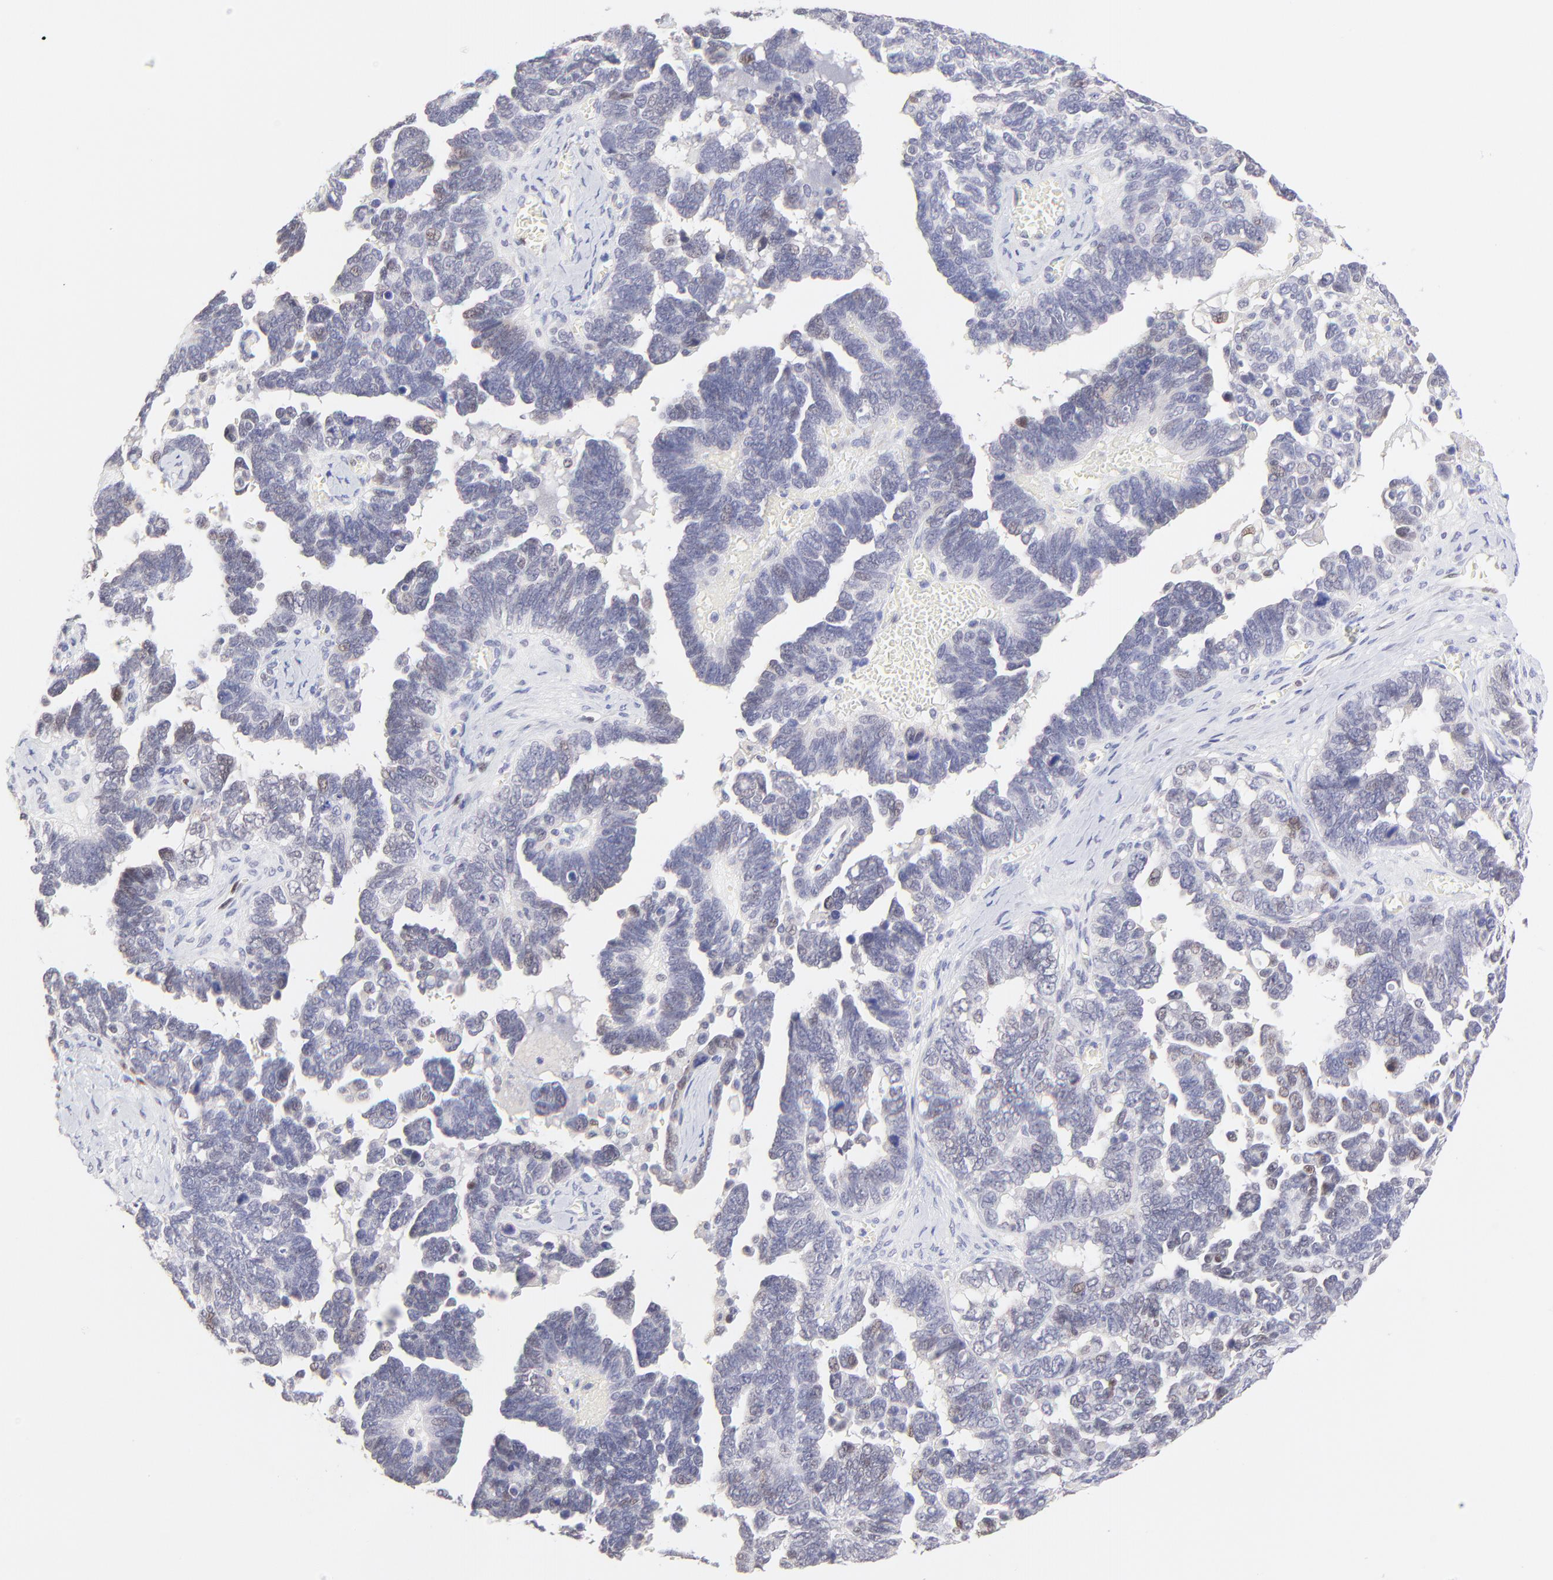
{"staining": {"intensity": "weak", "quantity": "<25%", "location": "nuclear"}, "tissue": "ovarian cancer", "cell_type": "Tumor cells", "image_type": "cancer", "snomed": [{"axis": "morphology", "description": "Cystadenocarcinoma, serous, NOS"}, {"axis": "topography", "description": "Ovary"}], "caption": "Immunohistochemical staining of human ovarian cancer exhibits no significant staining in tumor cells.", "gene": "KLF4", "patient": {"sex": "female", "age": 69}}